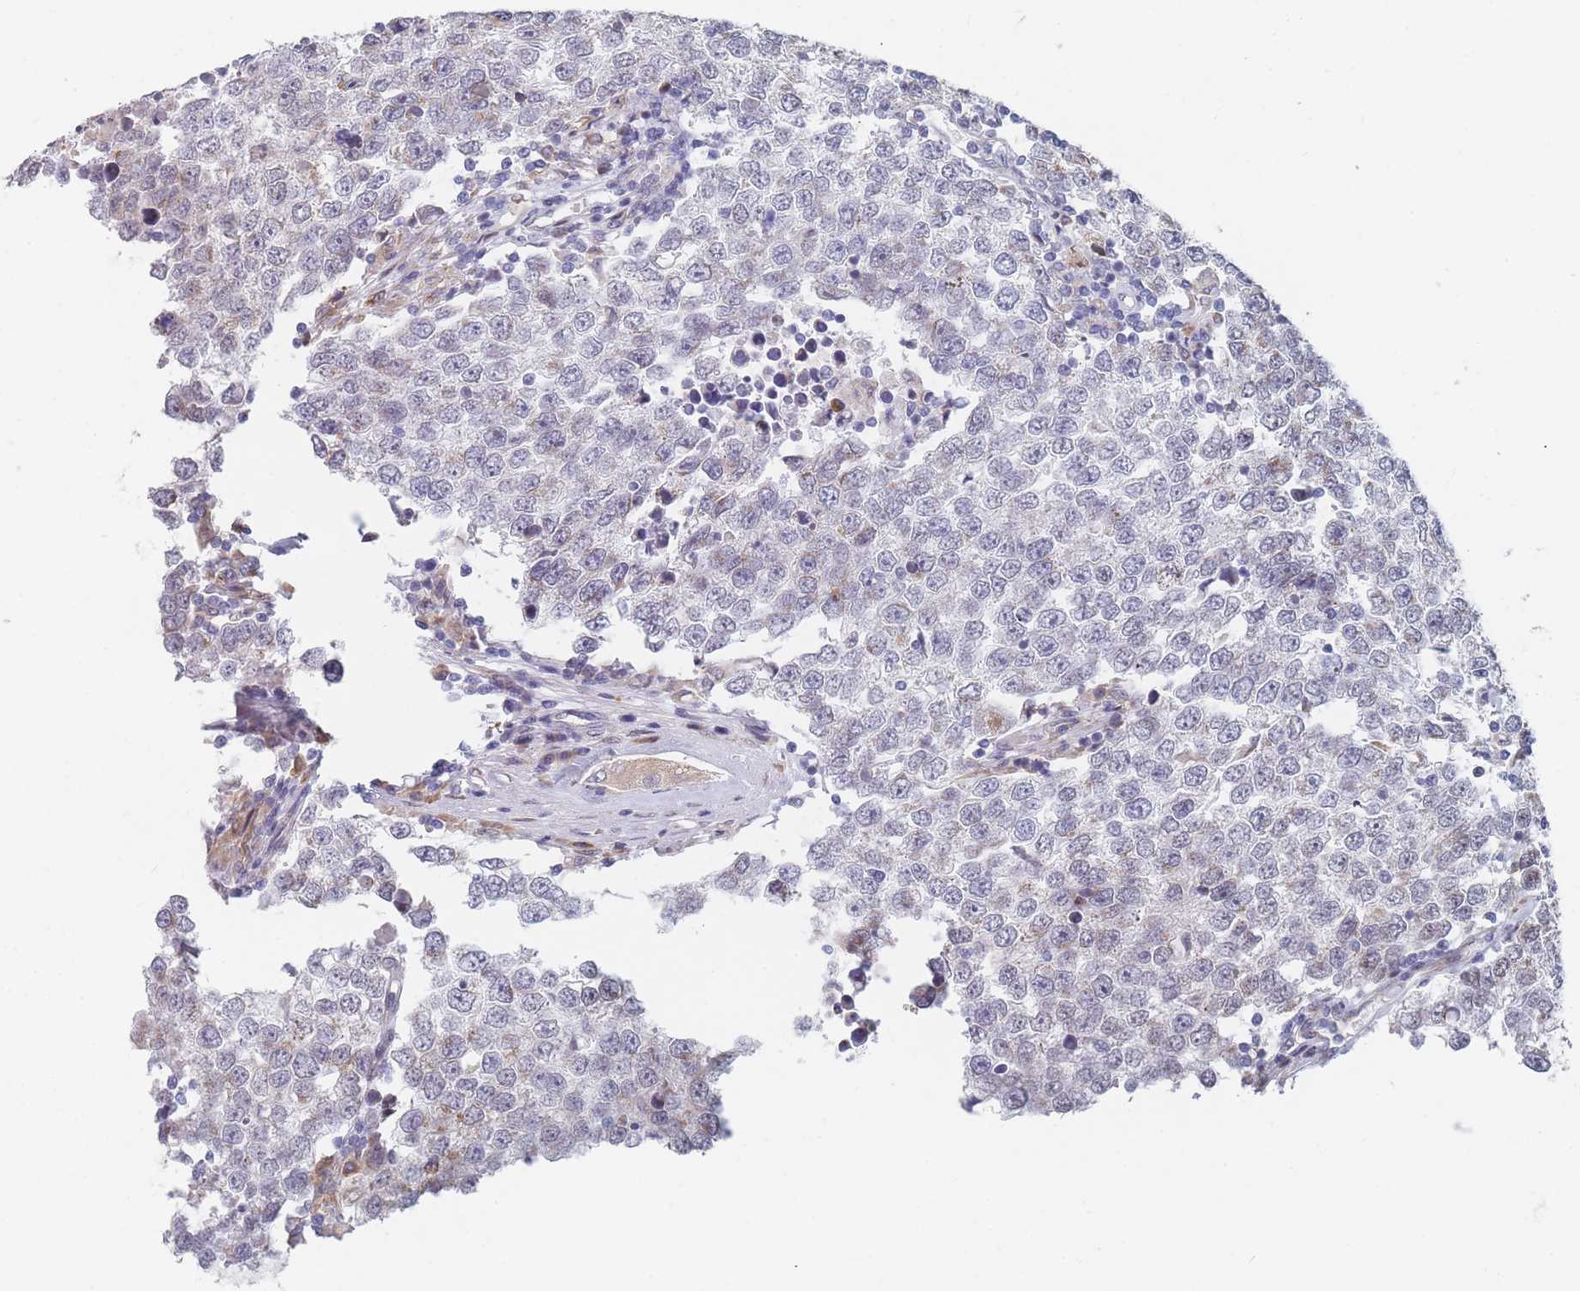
{"staining": {"intensity": "negative", "quantity": "none", "location": "none"}, "tissue": "testis cancer", "cell_type": "Tumor cells", "image_type": "cancer", "snomed": [{"axis": "morphology", "description": "Seminoma, NOS"}, {"axis": "morphology", "description": "Carcinoma, Embryonal, NOS"}, {"axis": "topography", "description": "Testis"}], "caption": "High power microscopy histopathology image of an immunohistochemistry photomicrograph of testis cancer (embryonal carcinoma), revealing no significant positivity in tumor cells.", "gene": "TMED10", "patient": {"sex": "male", "age": 28}}